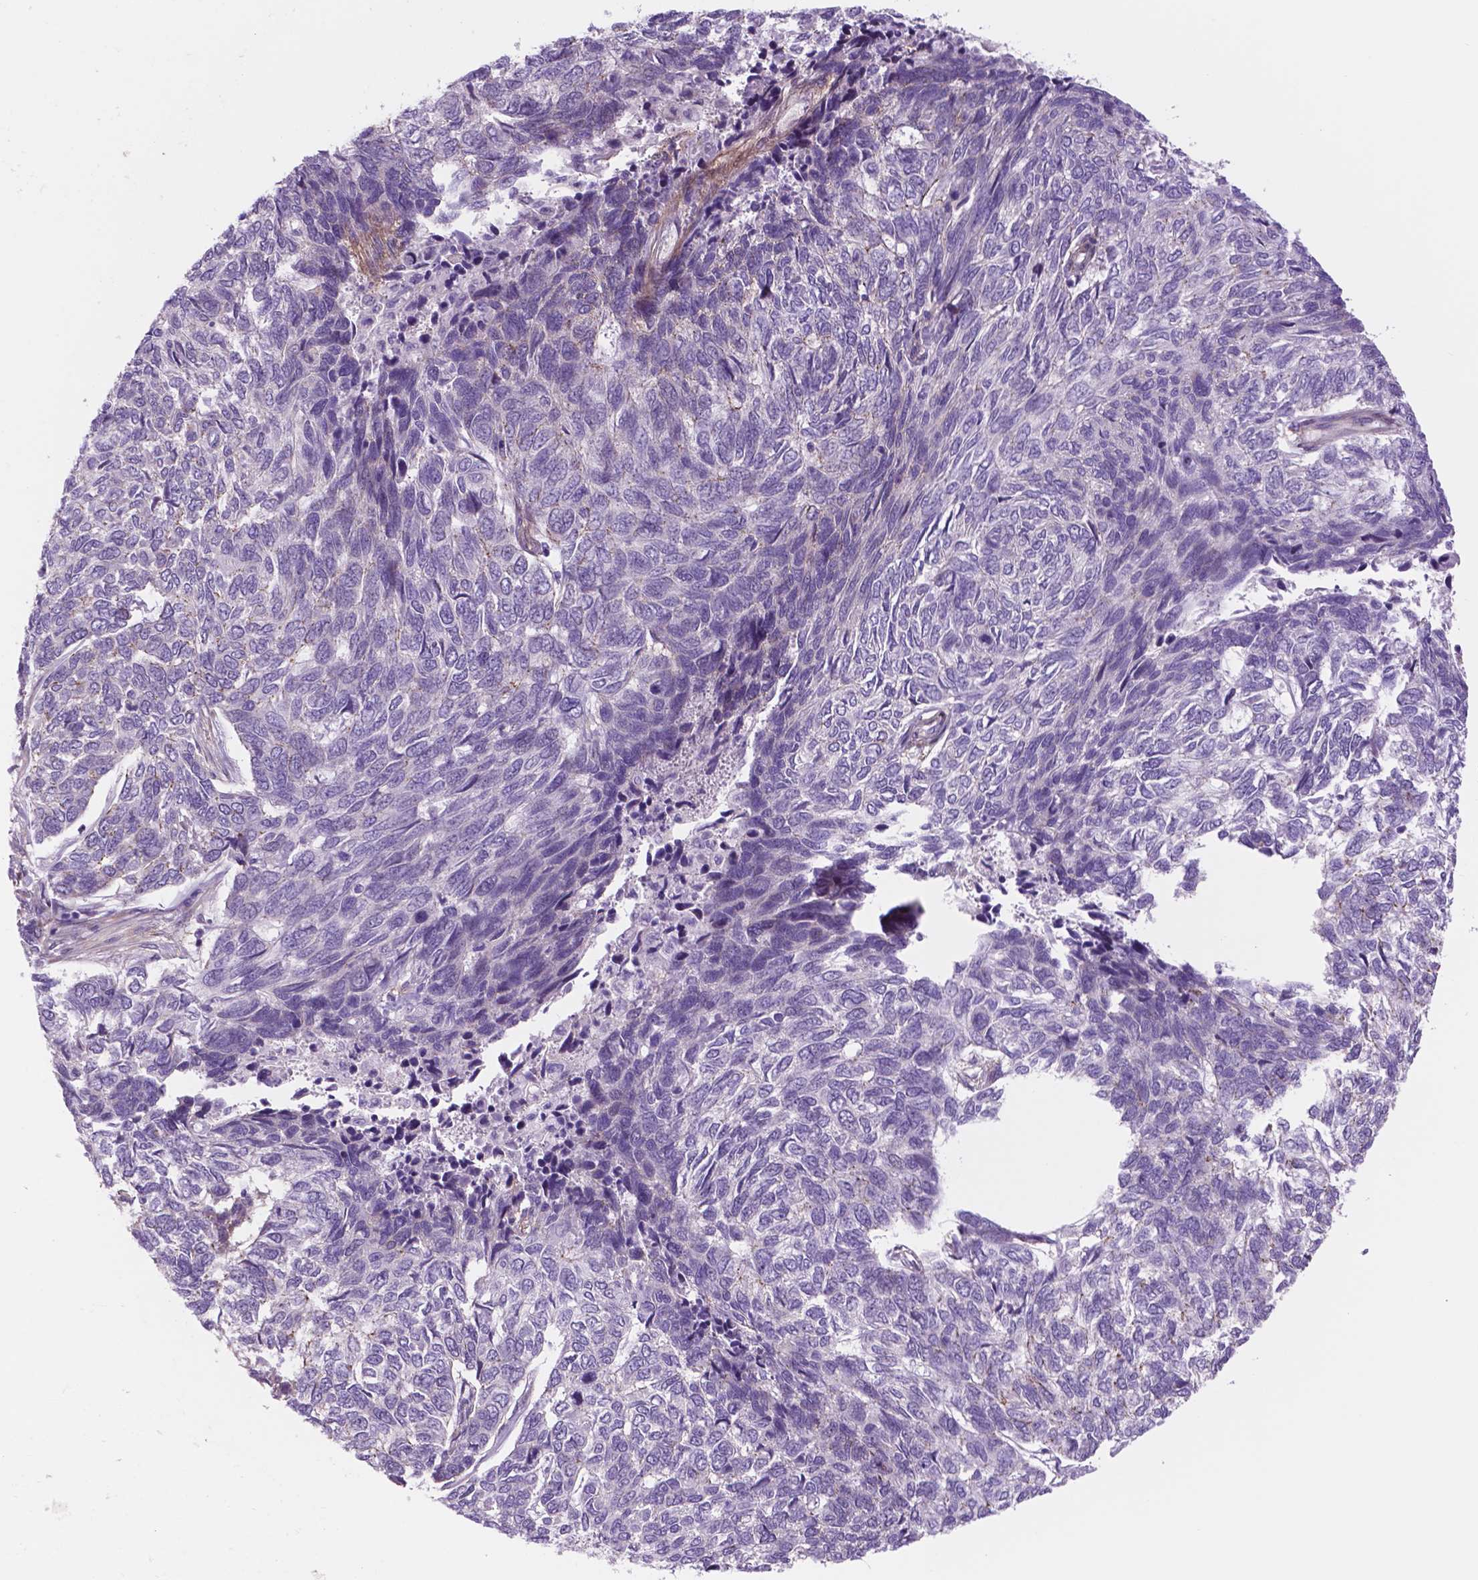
{"staining": {"intensity": "negative", "quantity": "none", "location": "none"}, "tissue": "skin cancer", "cell_type": "Tumor cells", "image_type": "cancer", "snomed": [{"axis": "morphology", "description": "Basal cell carcinoma"}, {"axis": "topography", "description": "Skin"}], "caption": "Tumor cells show no significant protein staining in basal cell carcinoma (skin). The staining was performed using DAB to visualize the protein expression in brown, while the nuclei were stained in blue with hematoxylin (Magnification: 20x).", "gene": "RND3", "patient": {"sex": "female", "age": 65}}